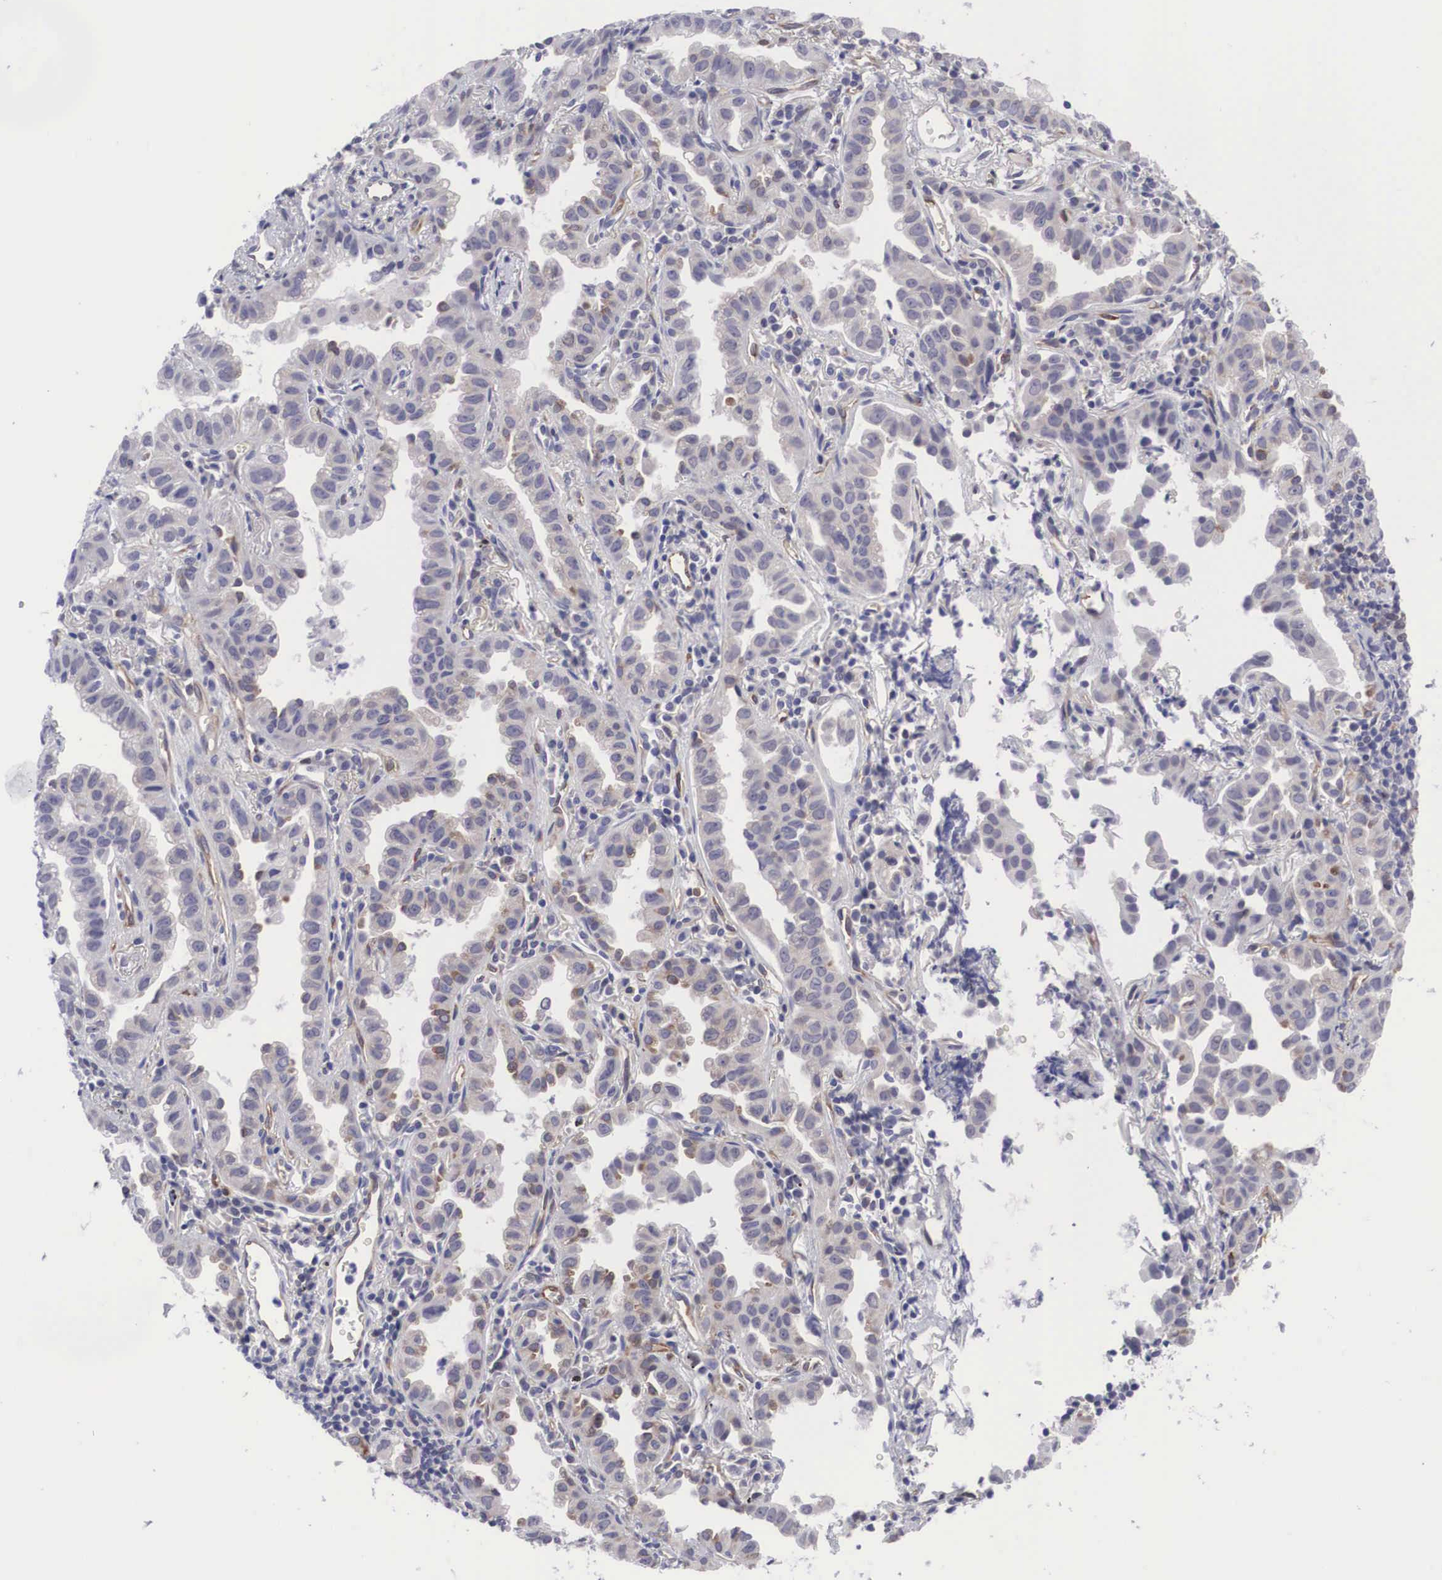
{"staining": {"intensity": "negative", "quantity": "none", "location": "none"}, "tissue": "lung cancer", "cell_type": "Tumor cells", "image_type": "cancer", "snomed": [{"axis": "morphology", "description": "Adenocarcinoma, NOS"}, {"axis": "topography", "description": "Lung"}], "caption": "Protein analysis of lung cancer demonstrates no significant staining in tumor cells.", "gene": "MAST4", "patient": {"sex": "female", "age": 50}}